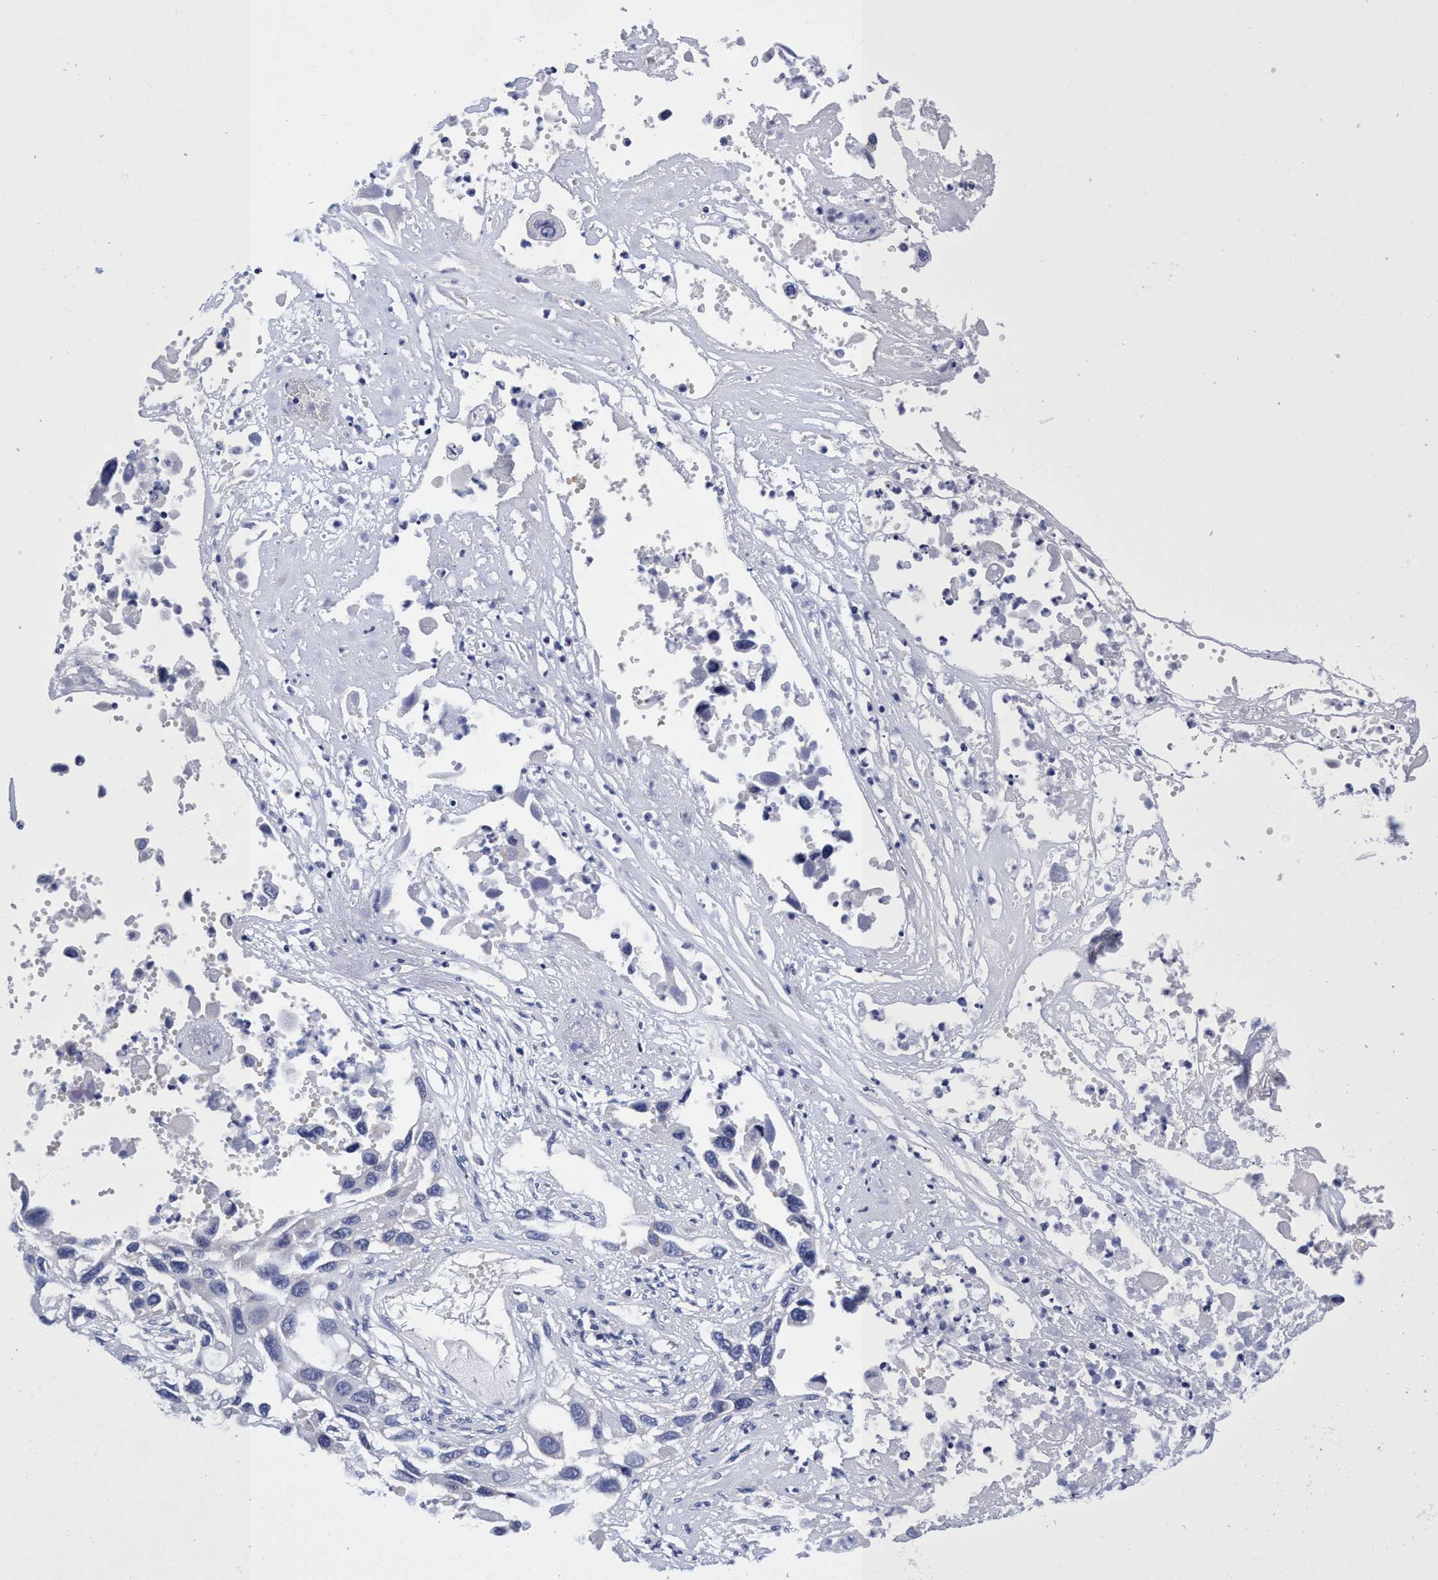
{"staining": {"intensity": "negative", "quantity": "none", "location": "none"}, "tissue": "lung cancer", "cell_type": "Tumor cells", "image_type": "cancer", "snomed": [{"axis": "morphology", "description": "Squamous cell carcinoma, NOS"}, {"axis": "topography", "description": "Lung"}], "caption": "Immunohistochemical staining of human lung squamous cell carcinoma shows no significant positivity in tumor cells. The staining is performed using DAB brown chromogen with nuclei counter-stained in using hematoxylin.", "gene": "PLPPR1", "patient": {"sex": "male", "age": 71}}